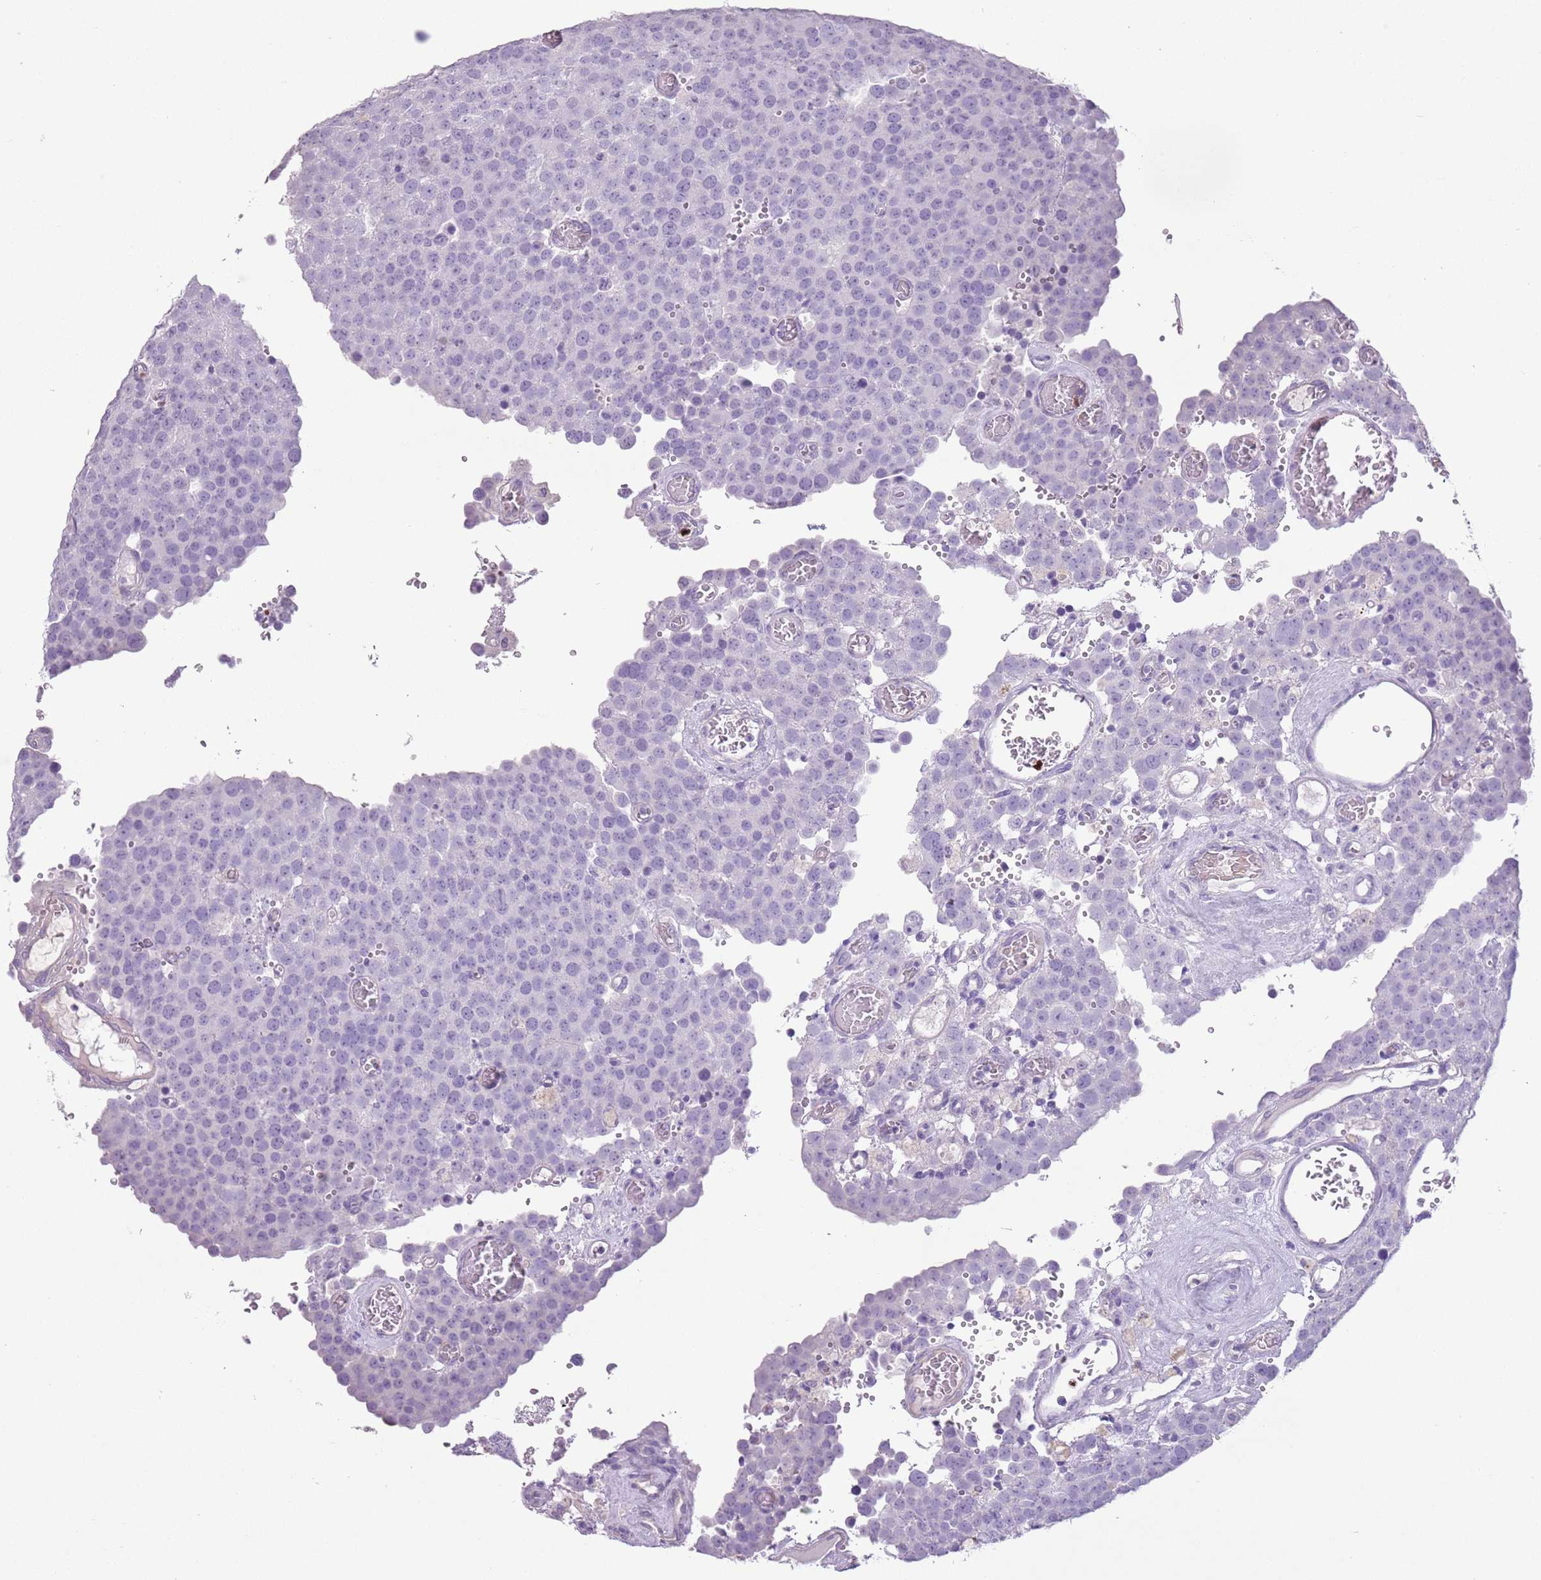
{"staining": {"intensity": "negative", "quantity": "none", "location": "none"}, "tissue": "testis cancer", "cell_type": "Tumor cells", "image_type": "cancer", "snomed": [{"axis": "morphology", "description": "Normal tissue, NOS"}, {"axis": "morphology", "description": "Seminoma, NOS"}, {"axis": "topography", "description": "Testis"}], "caption": "Human testis cancer (seminoma) stained for a protein using immunohistochemistry (IHC) displays no positivity in tumor cells.", "gene": "CELF6", "patient": {"sex": "male", "age": 71}}